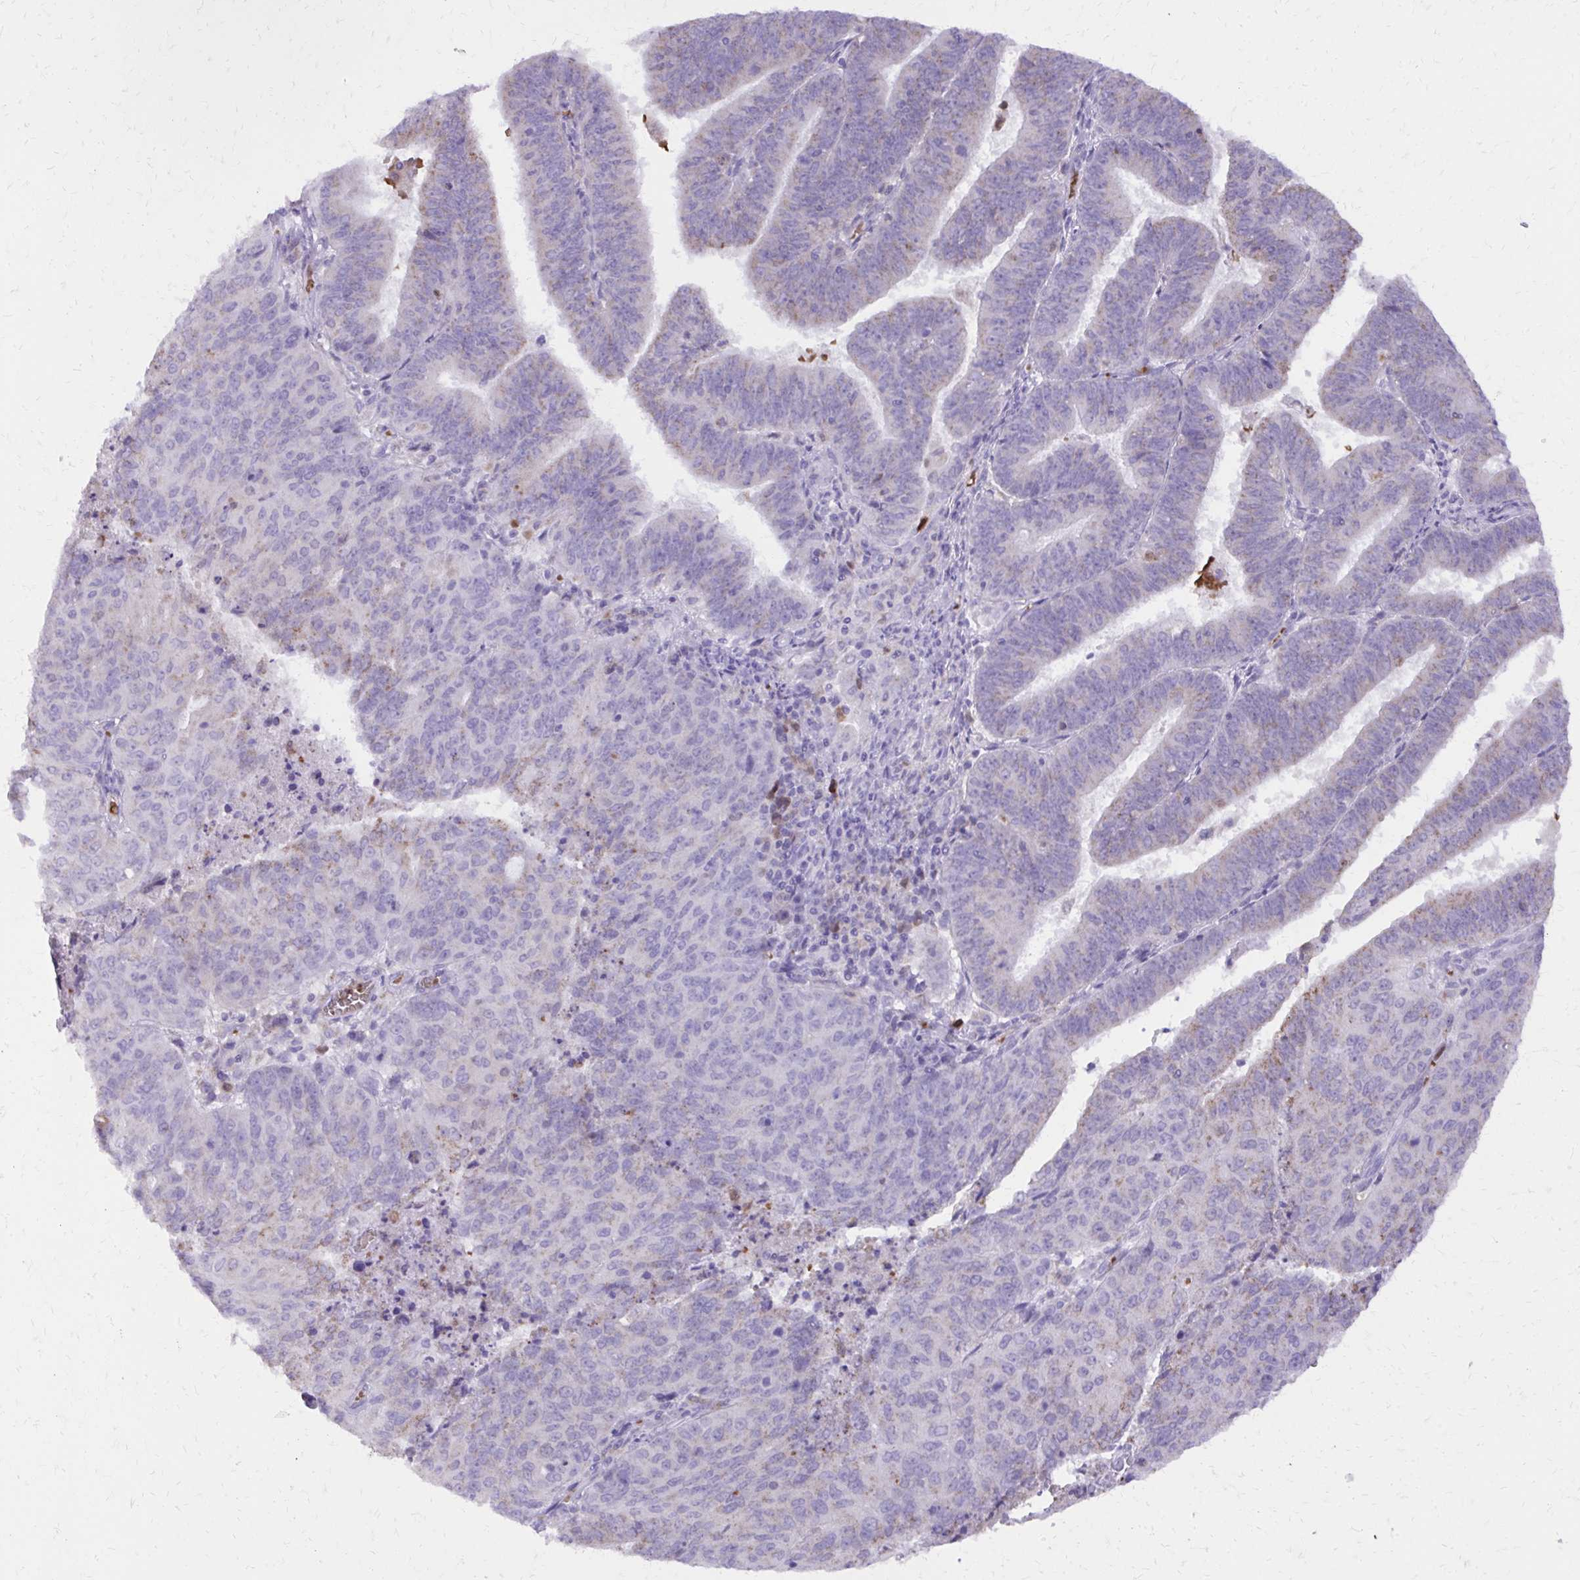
{"staining": {"intensity": "weak", "quantity": "<25%", "location": "cytoplasmic/membranous"}, "tissue": "endometrial cancer", "cell_type": "Tumor cells", "image_type": "cancer", "snomed": [{"axis": "morphology", "description": "Adenocarcinoma, NOS"}, {"axis": "topography", "description": "Endometrium"}], "caption": "Immunohistochemical staining of human endometrial cancer (adenocarcinoma) reveals no significant staining in tumor cells.", "gene": "CAT", "patient": {"sex": "female", "age": 82}}